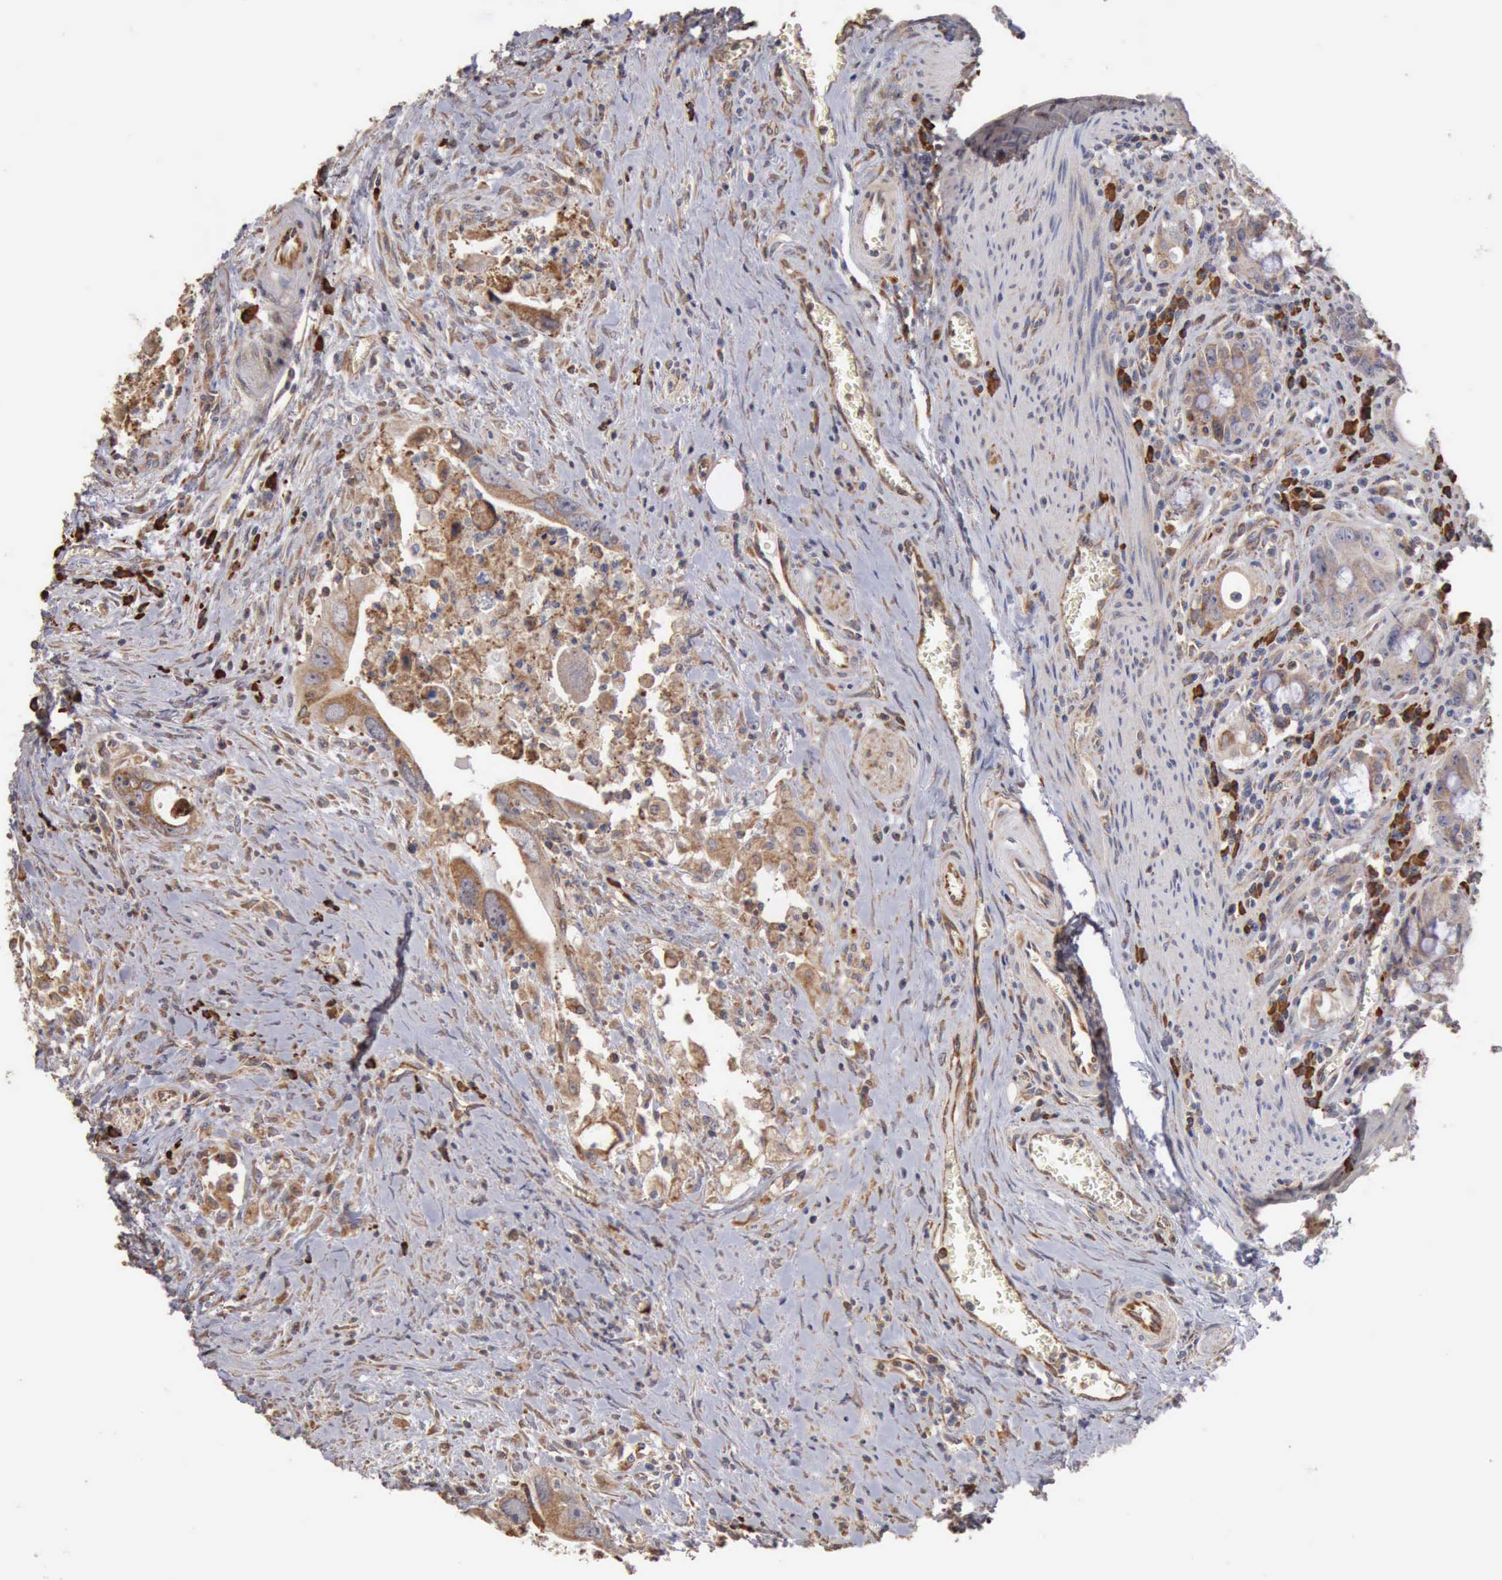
{"staining": {"intensity": "moderate", "quantity": ">75%", "location": "cytoplasmic/membranous"}, "tissue": "colorectal cancer", "cell_type": "Tumor cells", "image_type": "cancer", "snomed": [{"axis": "morphology", "description": "Adenocarcinoma, NOS"}, {"axis": "topography", "description": "Rectum"}], "caption": "A medium amount of moderate cytoplasmic/membranous positivity is seen in about >75% of tumor cells in colorectal cancer tissue.", "gene": "GPR101", "patient": {"sex": "male", "age": 70}}